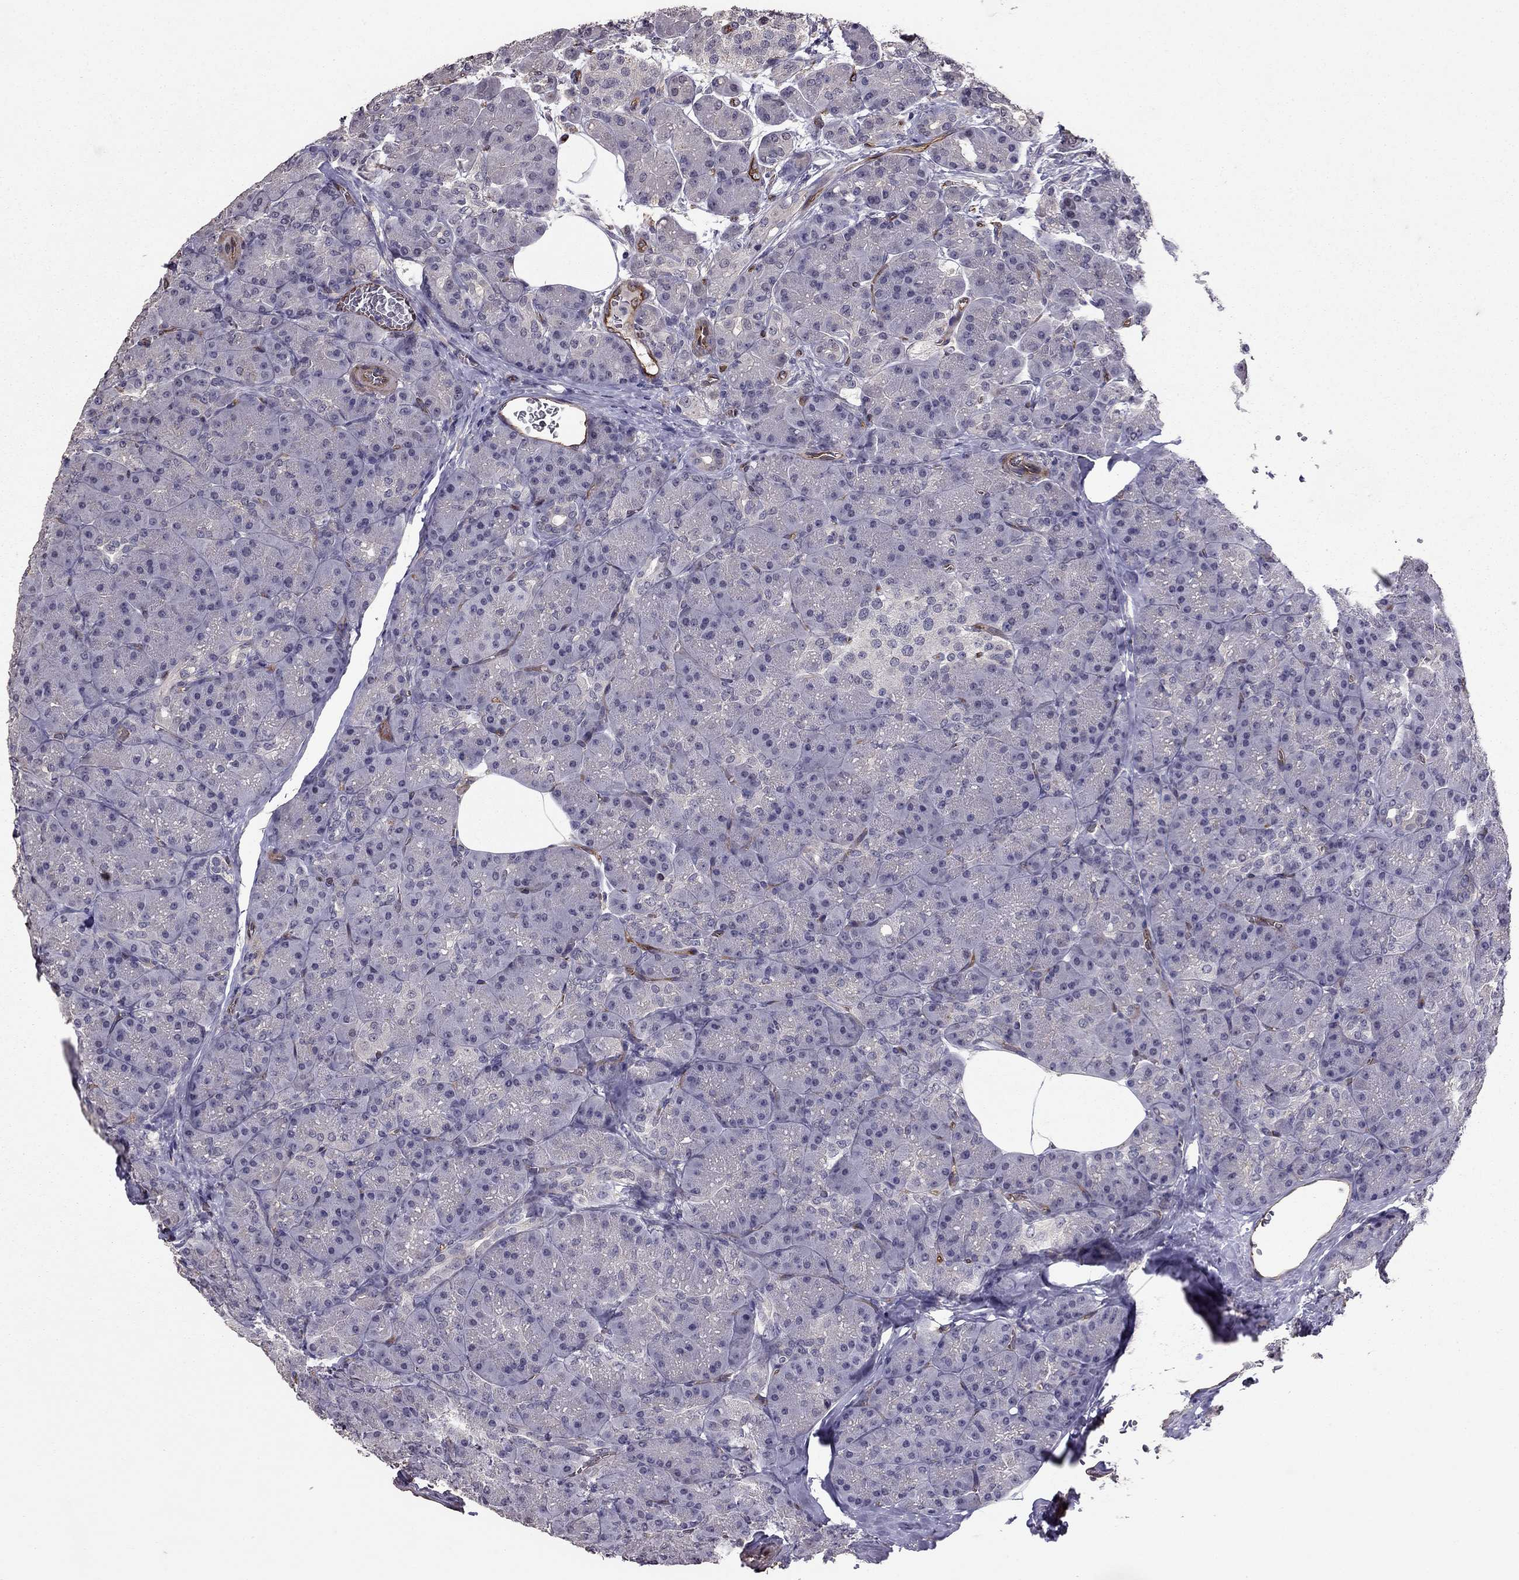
{"staining": {"intensity": "negative", "quantity": "none", "location": "none"}, "tissue": "pancreas", "cell_type": "Exocrine glandular cells", "image_type": "normal", "snomed": [{"axis": "morphology", "description": "Normal tissue, NOS"}, {"axis": "topography", "description": "Pancreas"}], "caption": "The micrograph reveals no significant staining in exocrine glandular cells of pancreas.", "gene": "RASIP1", "patient": {"sex": "male", "age": 57}}